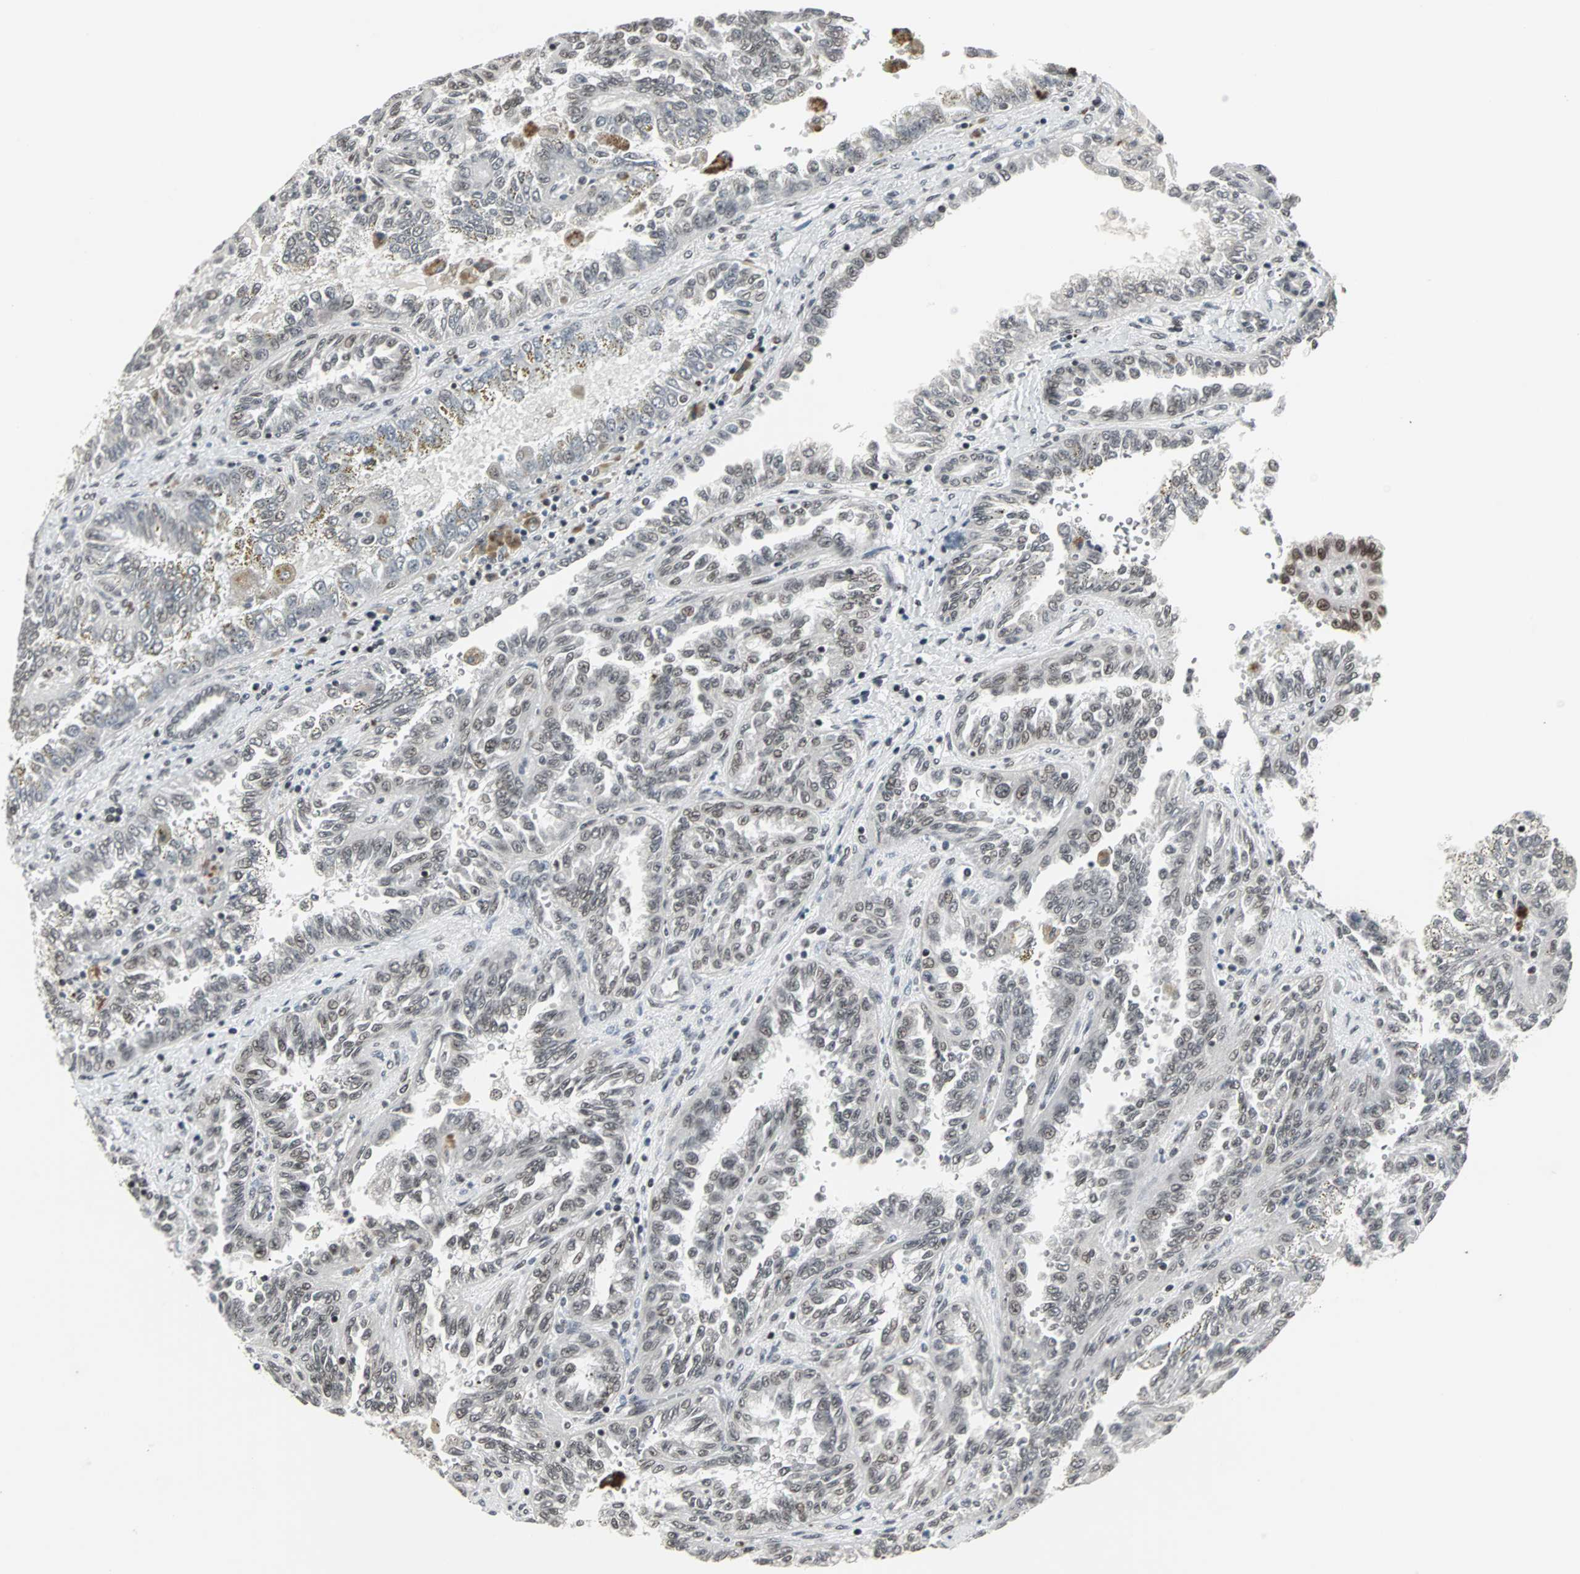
{"staining": {"intensity": "weak", "quantity": ">75%", "location": "nuclear"}, "tissue": "renal cancer", "cell_type": "Tumor cells", "image_type": "cancer", "snomed": [{"axis": "morphology", "description": "Inflammation, NOS"}, {"axis": "morphology", "description": "Adenocarcinoma, NOS"}, {"axis": "topography", "description": "Kidney"}], "caption": "This is an image of immunohistochemistry staining of adenocarcinoma (renal), which shows weak staining in the nuclear of tumor cells.", "gene": "PNKP", "patient": {"sex": "male", "age": 68}}